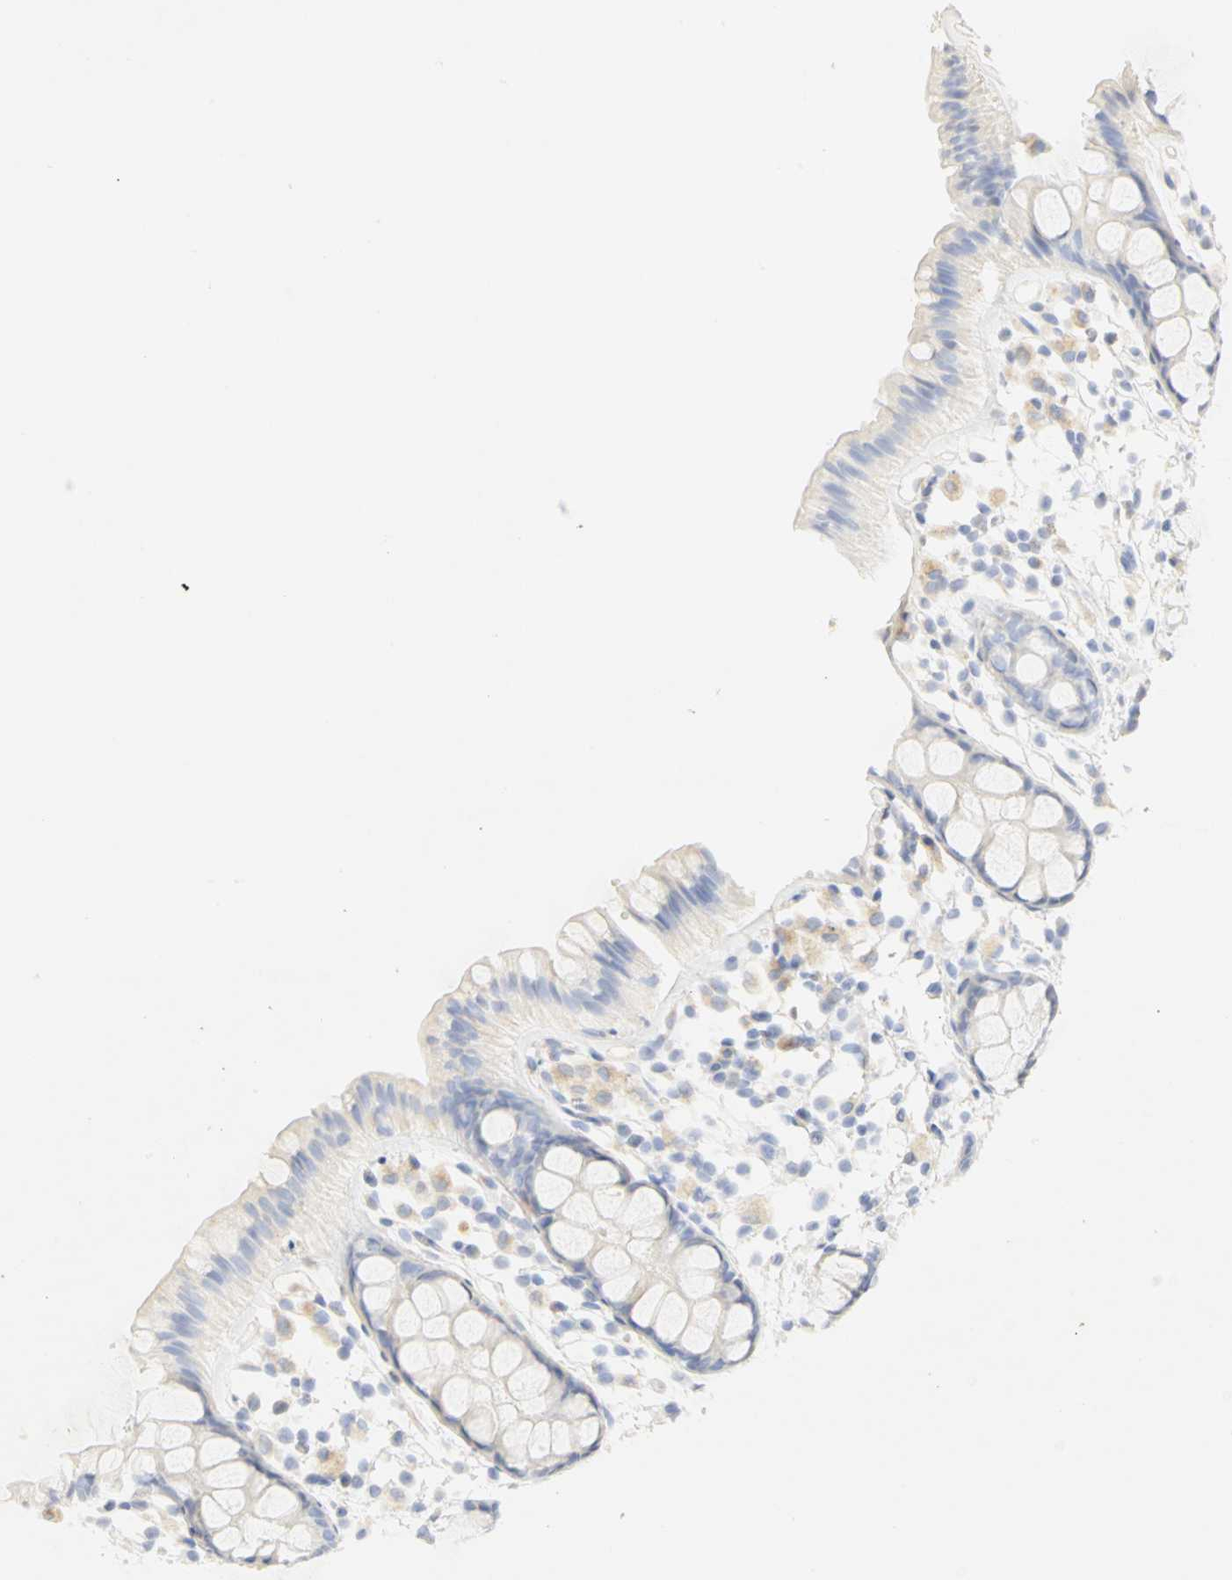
{"staining": {"intensity": "weak", "quantity": "<25%", "location": "cytoplasmic/membranous"}, "tissue": "rectum", "cell_type": "Glandular cells", "image_type": "normal", "snomed": [{"axis": "morphology", "description": "Normal tissue, NOS"}, {"axis": "topography", "description": "Rectum"}], "caption": "Glandular cells show no significant staining in benign rectum. (Immunohistochemistry (ihc), brightfield microscopy, high magnification).", "gene": "GNRH2", "patient": {"sex": "female", "age": 66}}